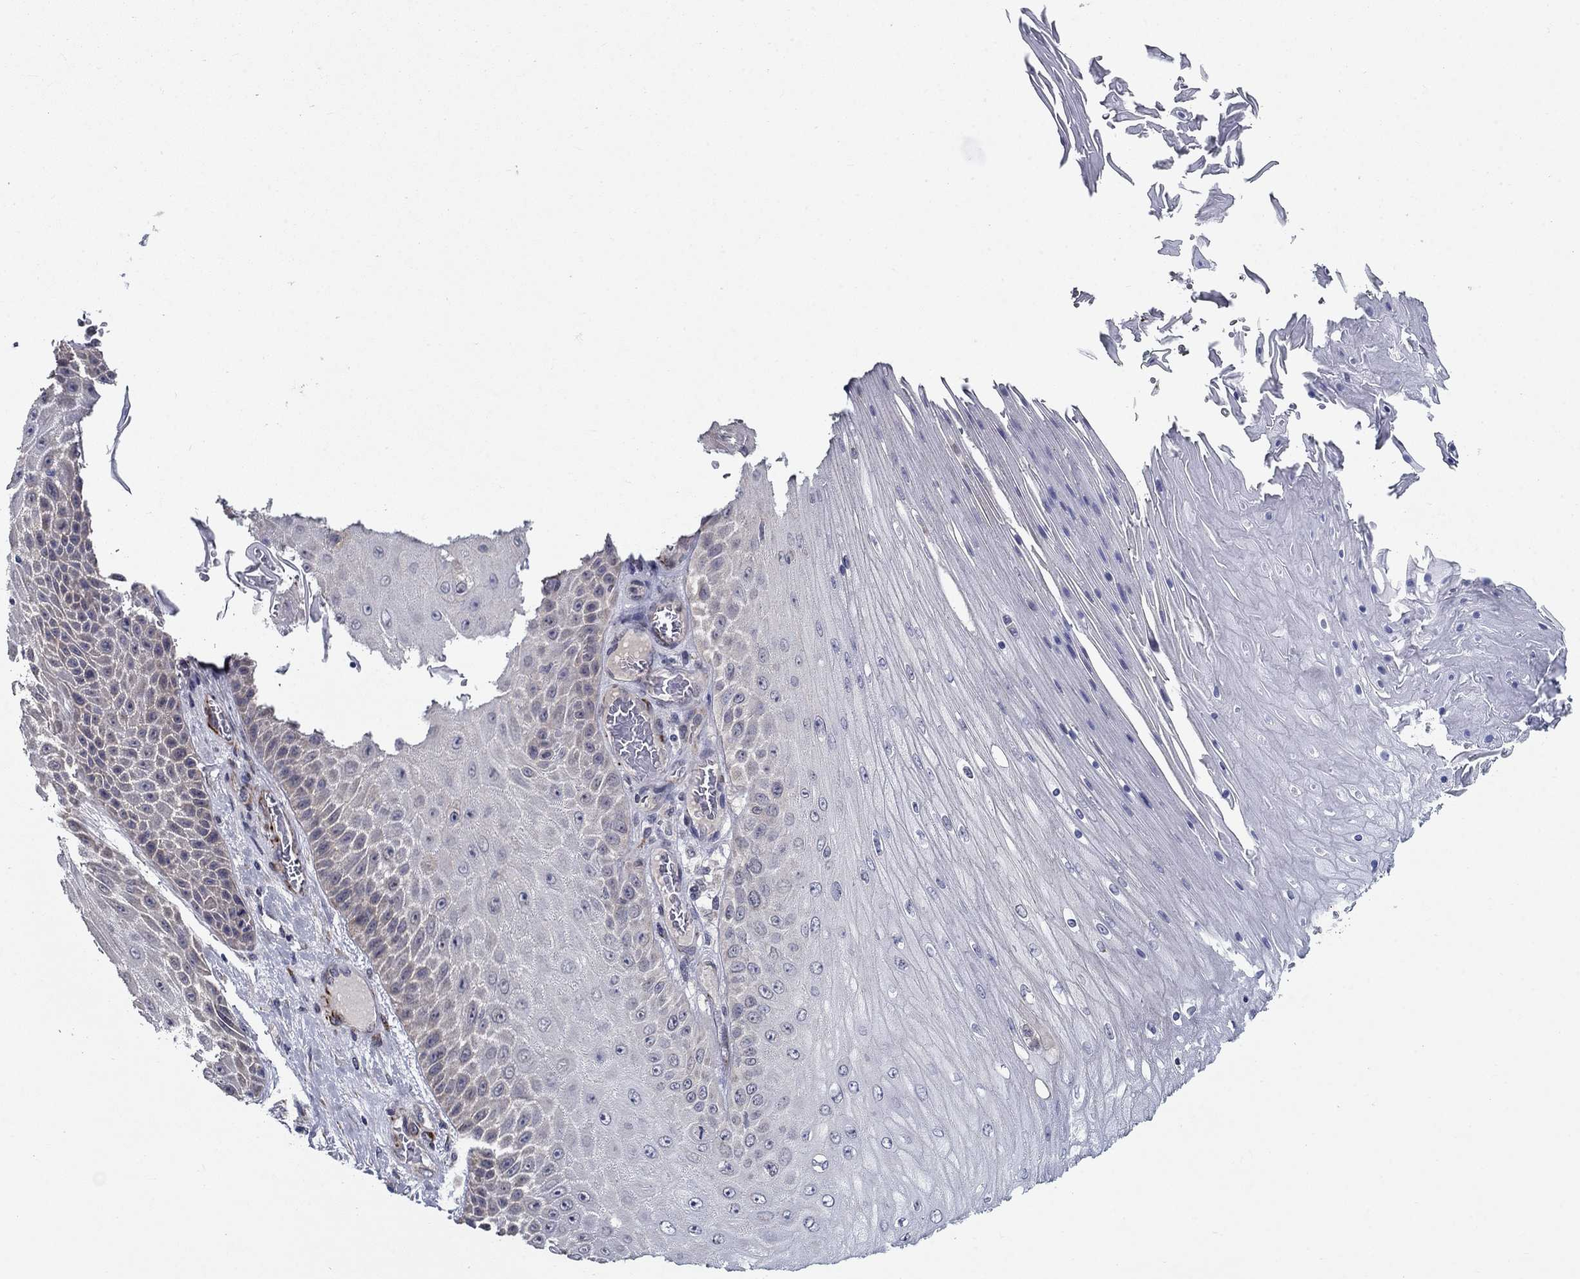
{"staining": {"intensity": "negative", "quantity": "none", "location": "none"}, "tissue": "skin cancer", "cell_type": "Tumor cells", "image_type": "cancer", "snomed": [{"axis": "morphology", "description": "Squamous cell carcinoma, NOS"}, {"axis": "topography", "description": "Skin"}], "caption": "A histopathology image of skin squamous cell carcinoma stained for a protein demonstrates no brown staining in tumor cells.", "gene": "LACTB2", "patient": {"sex": "male", "age": 62}}